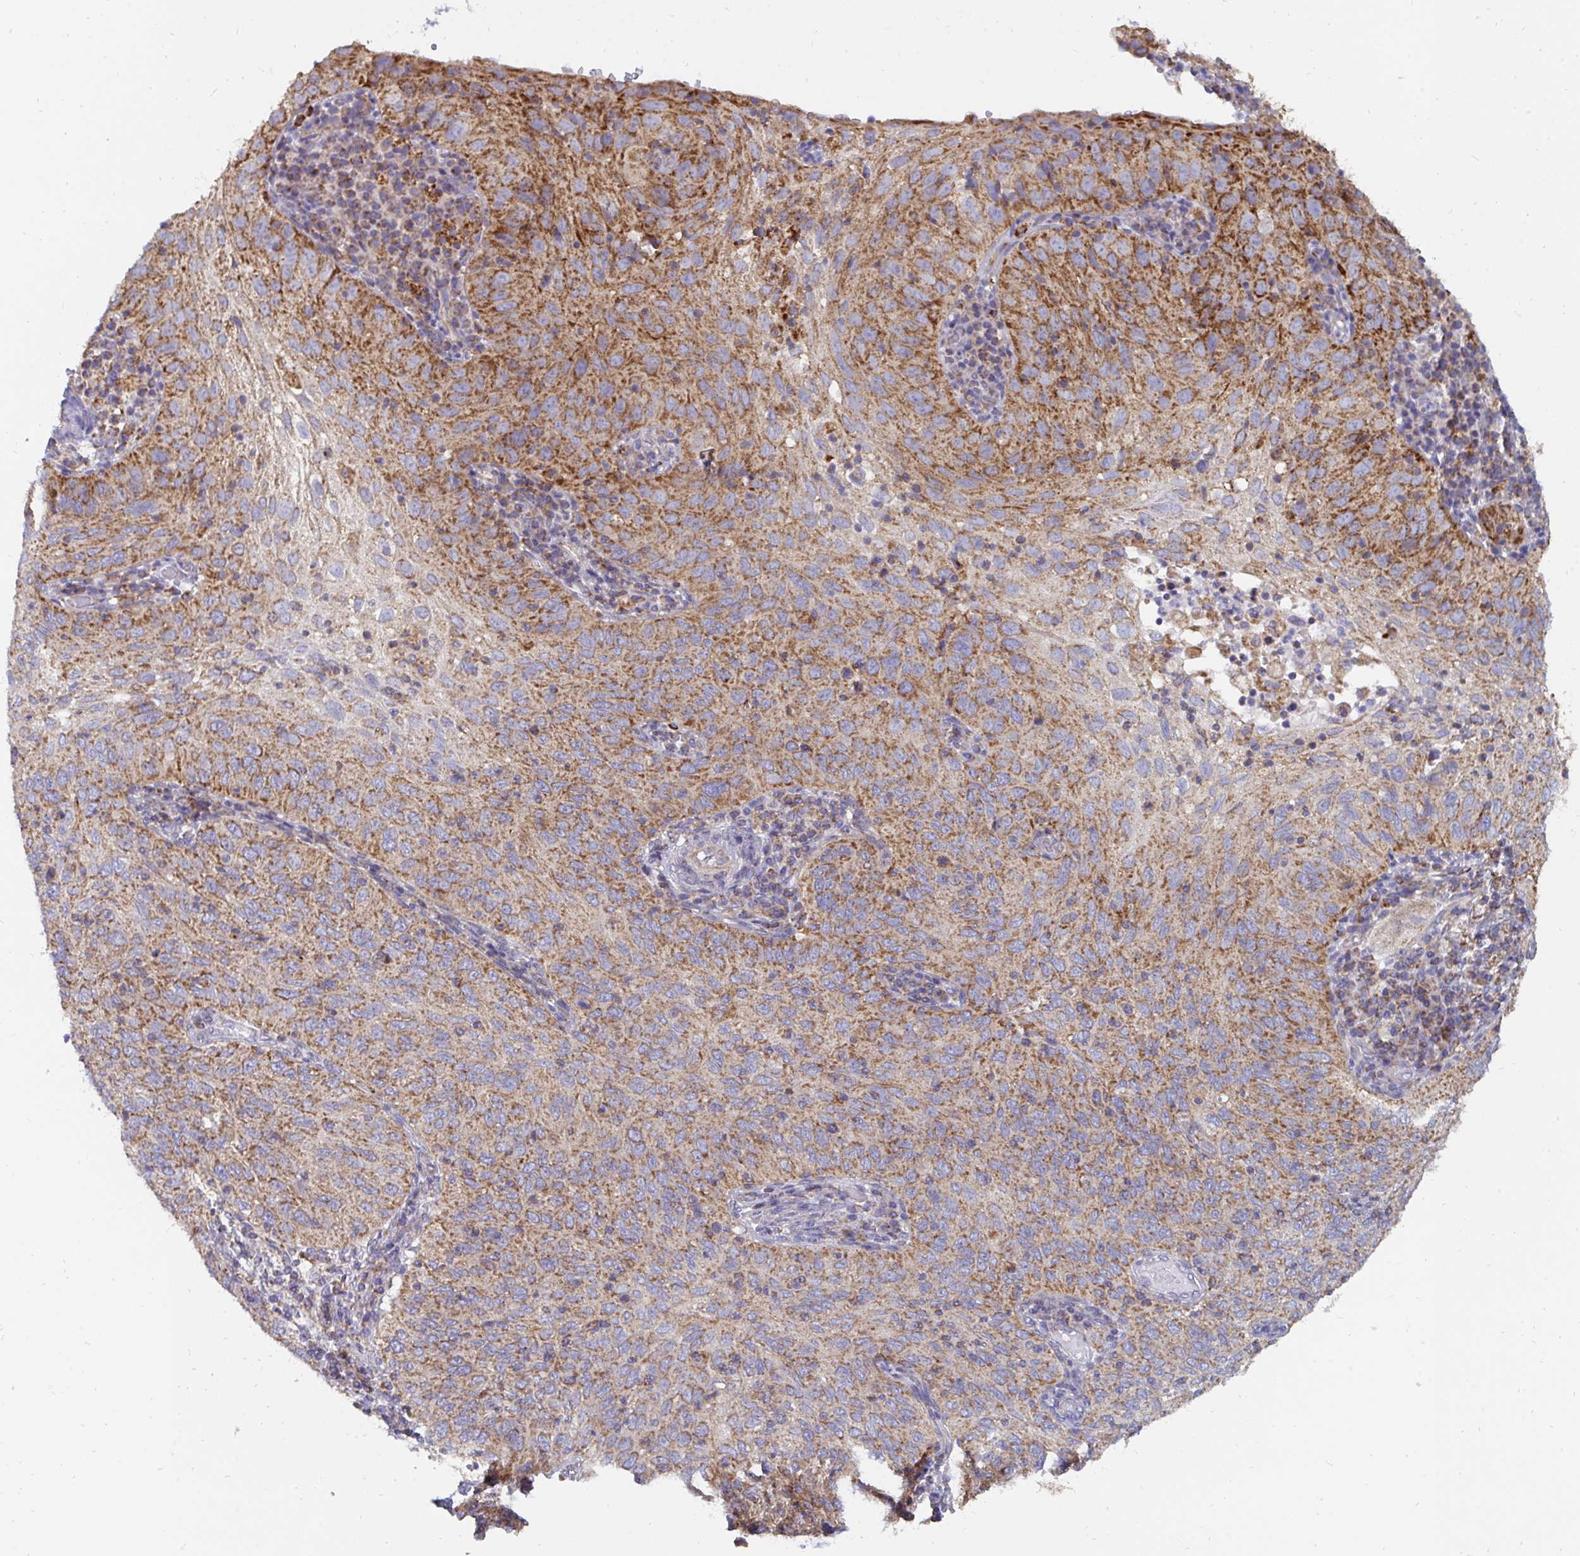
{"staining": {"intensity": "moderate", "quantity": ">75%", "location": "cytoplasmic/membranous"}, "tissue": "cervical cancer", "cell_type": "Tumor cells", "image_type": "cancer", "snomed": [{"axis": "morphology", "description": "Squamous cell carcinoma, NOS"}, {"axis": "topography", "description": "Cervix"}], "caption": "A micrograph of cervical squamous cell carcinoma stained for a protein shows moderate cytoplasmic/membranous brown staining in tumor cells.", "gene": "PC", "patient": {"sex": "female", "age": 52}}